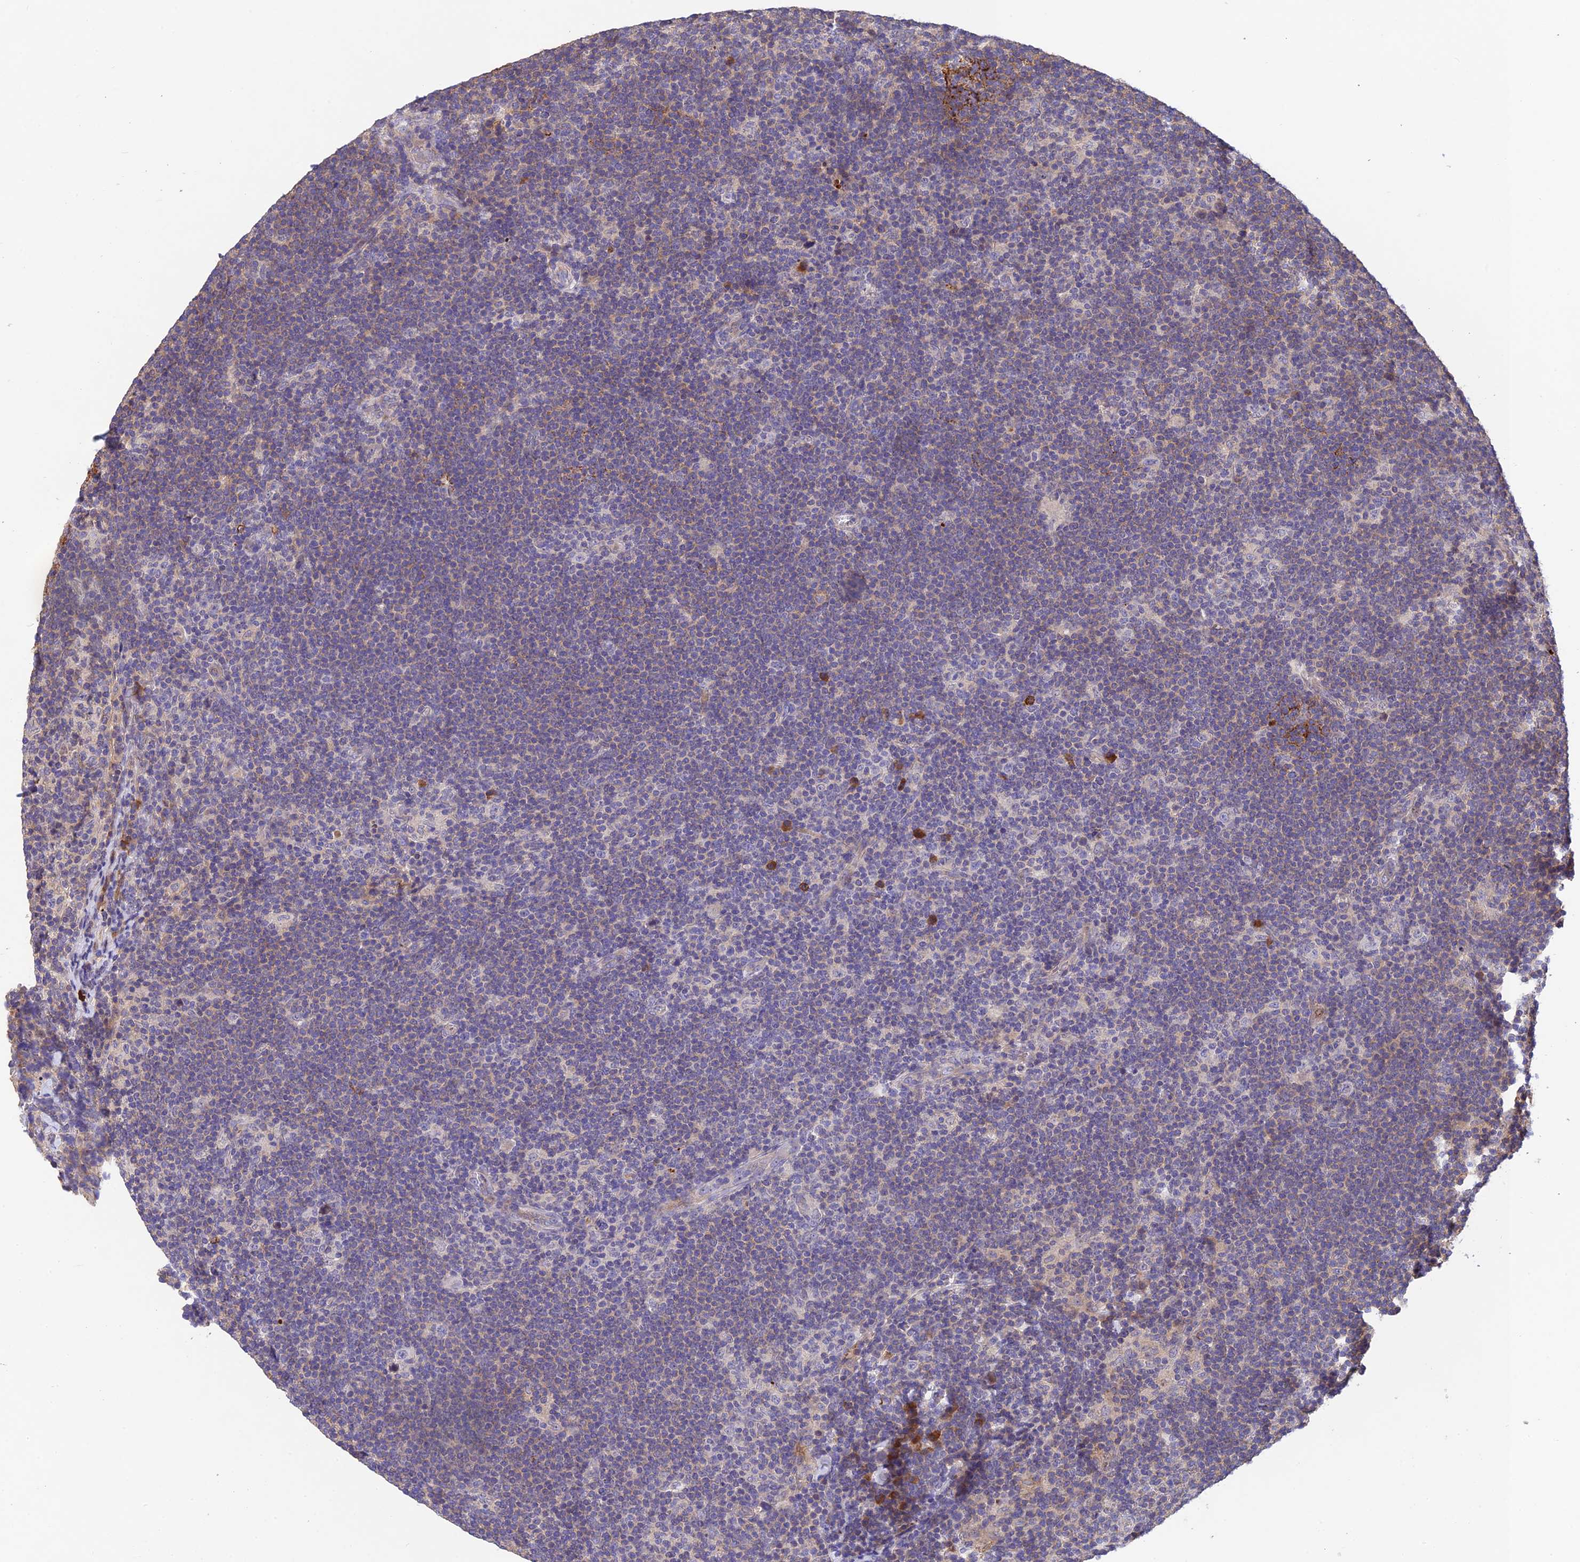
{"staining": {"intensity": "negative", "quantity": "none", "location": "none"}, "tissue": "lymphoma", "cell_type": "Tumor cells", "image_type": "cancer", "snomed": [{"axis": "morphology", "description": "Hodgkin's disease, NOS"}, {"axis": "topography", "description": "Lymph node"}], "caption": "Tumor cells are negative for protein expression in human lymphoma.", "gene": "DENND5B", "patient": {"sex": "female", "age": 57}}